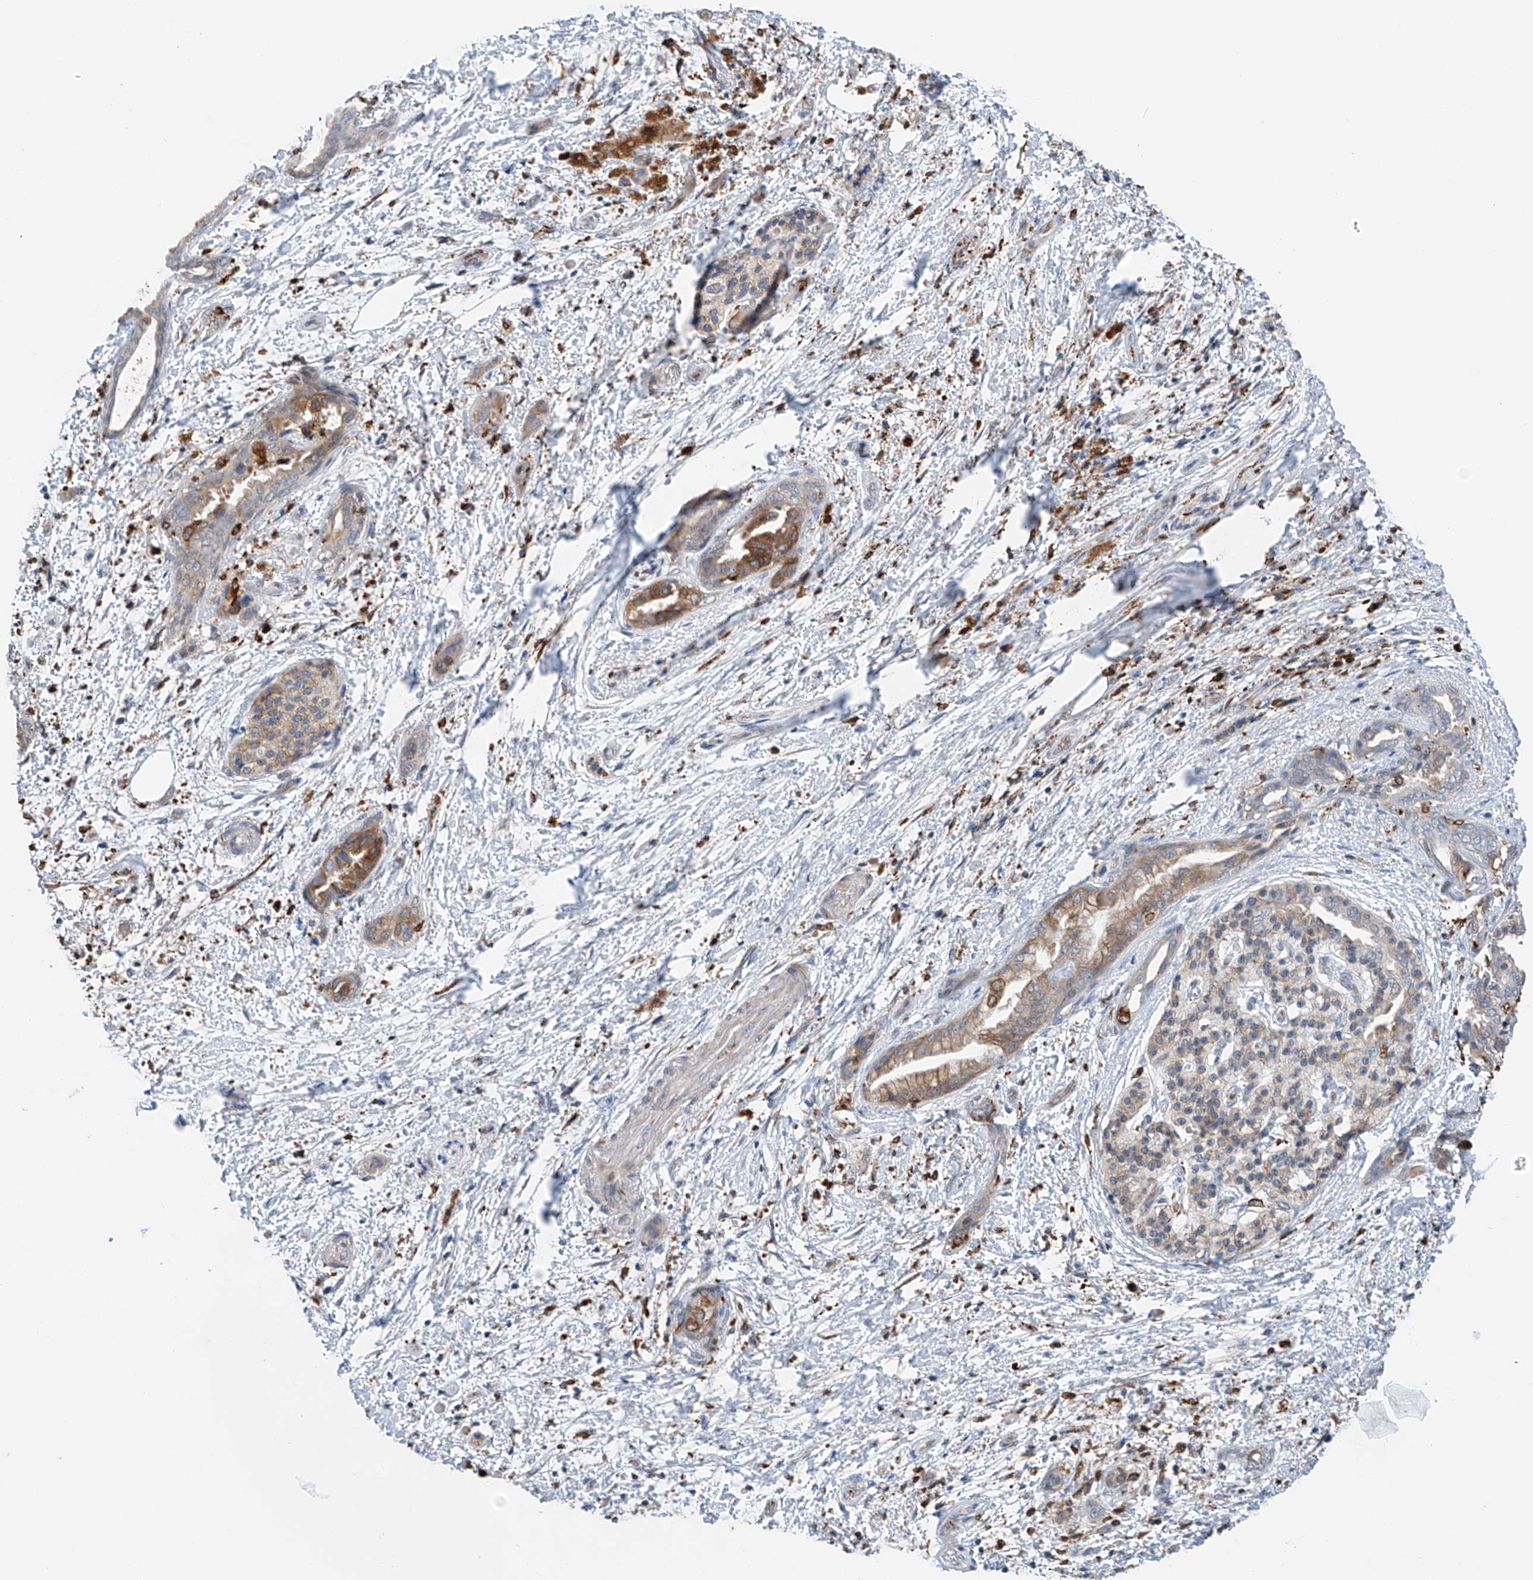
{"staining": {"intensity": "moderate", "quantity": "<25%", "location": "cytoplasmic/membranous"}, "tissue": "pancreatic cancer", "cell_type": "Tumor cells", "image_type": "cancer", "snomed": [{"axis": "morphology", "description": "Normal tissue, NOS"}, {"axis": "morphology", "description": "Adenocarcinoma, NOS"}, {"axis": "topography", "description": "Pancreas"}, {"axis": "topography", "description": "Peripheral nerve tissue"}], "caption": "Moderate cytoplasmic/membranous protein expression is present in about <25% of tumor cells in pancreatic cancer (adenocarcinoma).", "gene": "TBXAS1", "patient": {"sex": "female", "age": 63}}